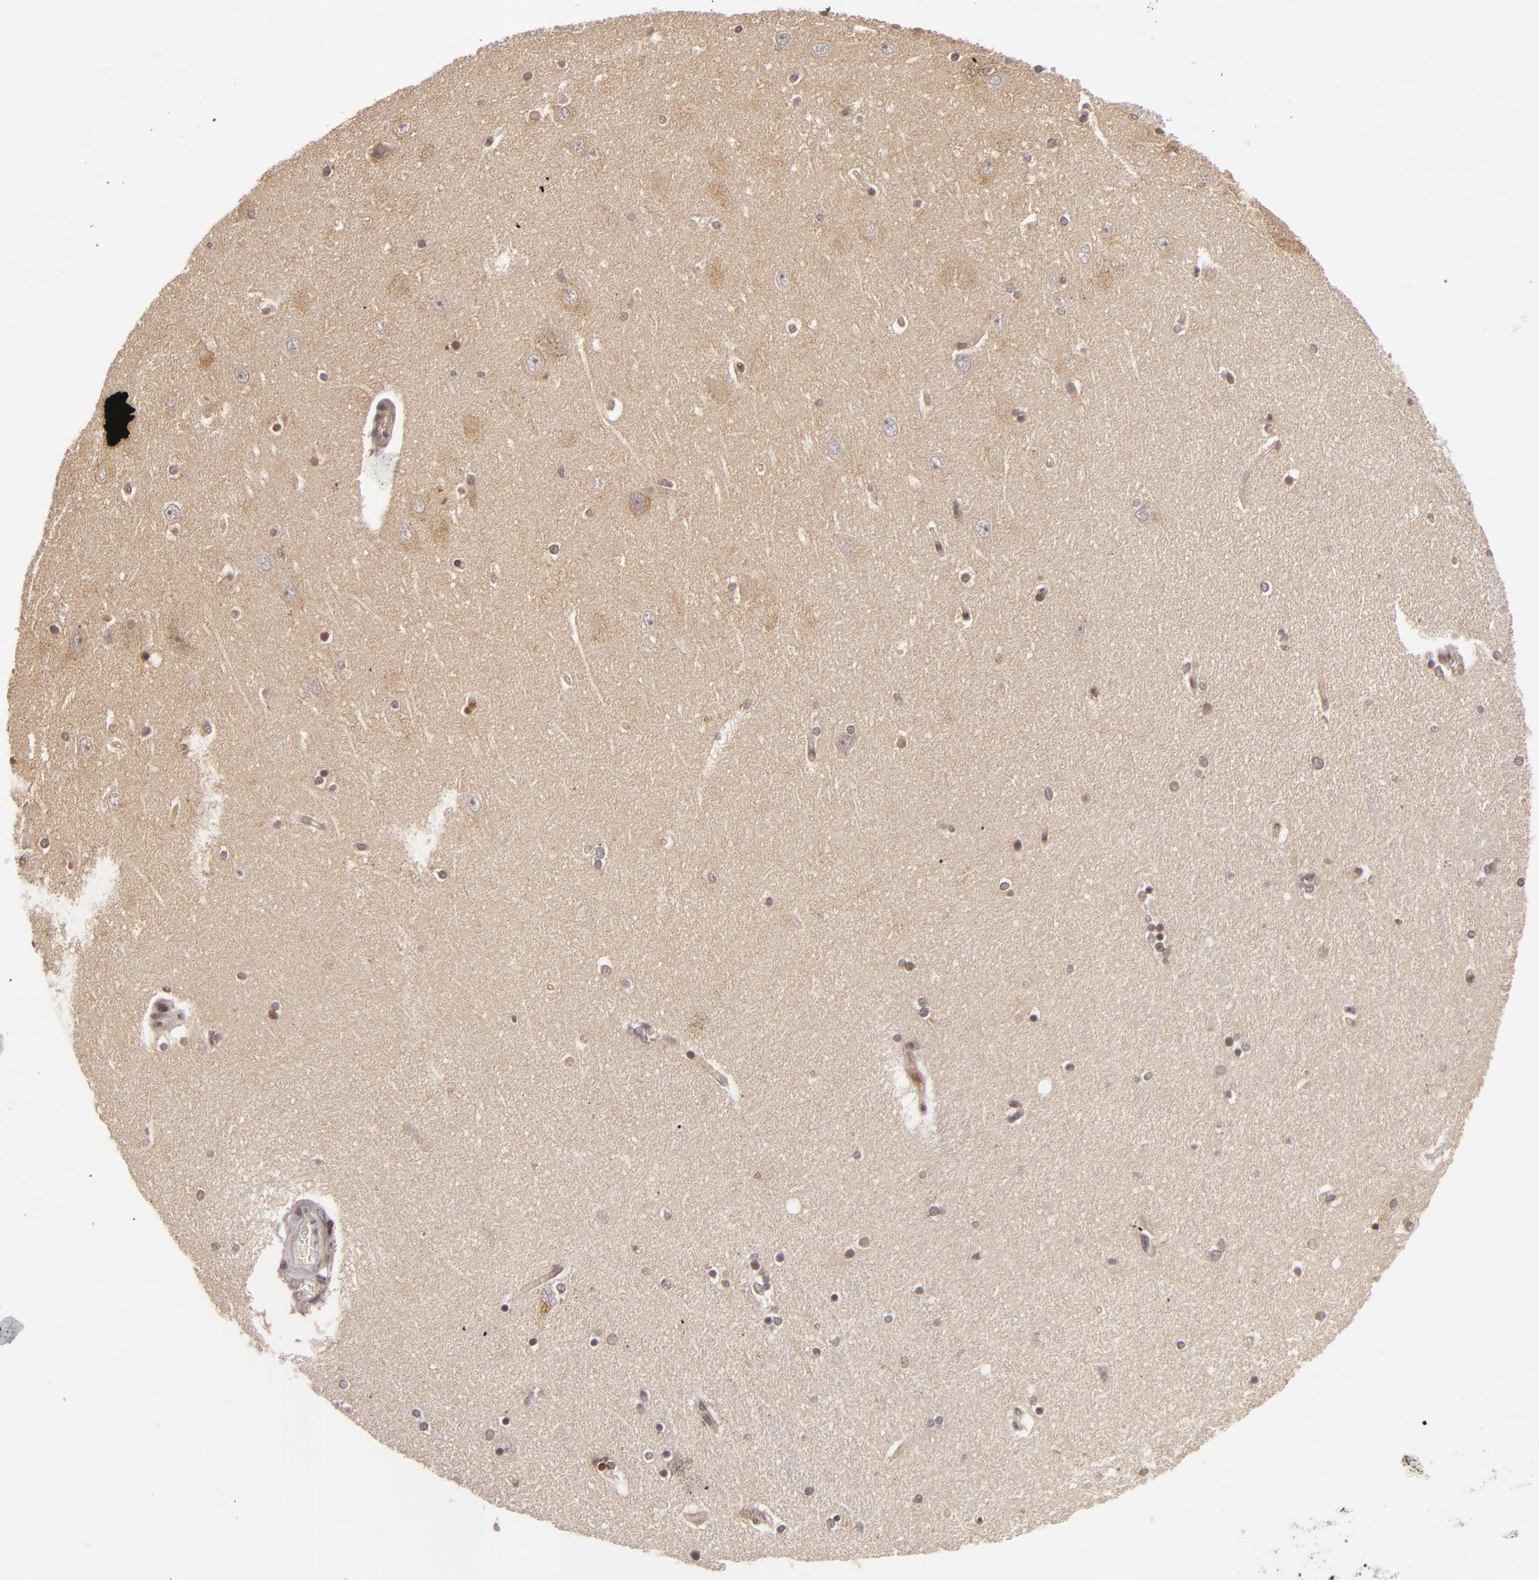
{"staining": {"intensity": "weak", "quantity": ">75%", "location": "cytoplasmic/membranous"}, "tissue": "hippocampus", "cell_type": "Glial cells", "image_type": "normal", "snomed": [{"axis": "morphology", "description": "Normal tissue, NOS"}, {"axis": "topography", "description": "Hippocampus"}], "caption": "The image displays a brown stain indicating the presence of a protein in the cytoplasmic/membranous of glial cells in hippocampus. The staining was performed using DAB (3,3'-diaminobenzidine) to visualize the protein expression in brown, while the nuclei were stained in blue with hematoxylin (Magnification: 20x).", "gene": "ZBTB33", "patient": {"sex": "female", "age": 54}}